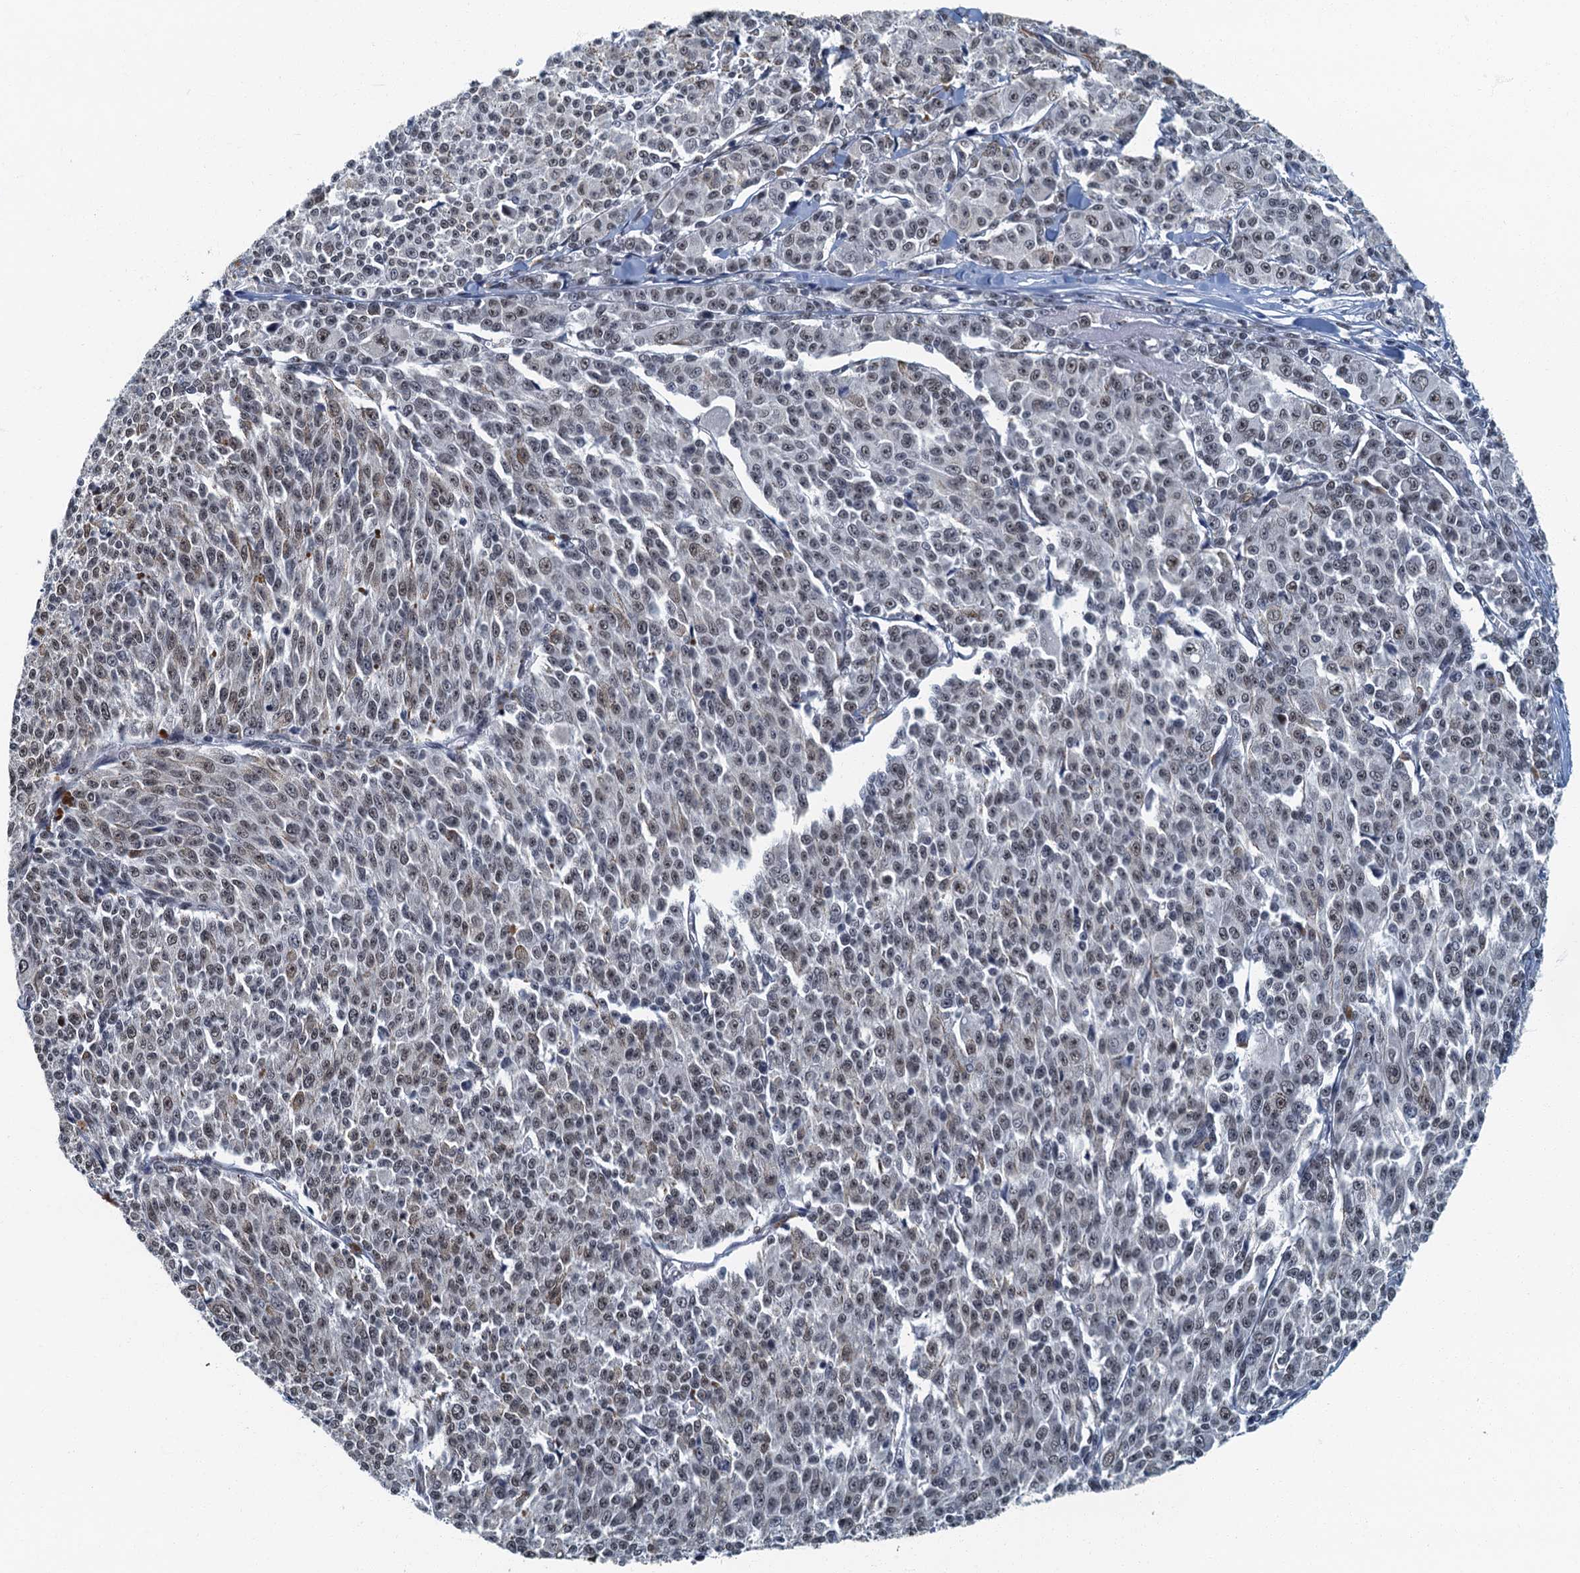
{"staining": {"intensity": "moderate", "quantity": ">75%", "location": "nuclear"}, "tissue": "melanoma", "cell_type": "Tumor cells", "image_type": "cancer", "snomed": [{"axis": "morphology", "description": "Malignant melanoma, NOS"}, {"axis": "topography", "description": "Skin"}], "caption": "Protein expression analysis of human malignant melanoma reveals moderate nuclear staining in approximately >75% of tumor cells. Using DAB (3,3'-diaminobenzidine) (brown) and hematoxylin (blue) stains, captured at high magnification using brightfield microscopy.", "gene": "GADL1", "patient": {"sex": "female", "age": 52}}